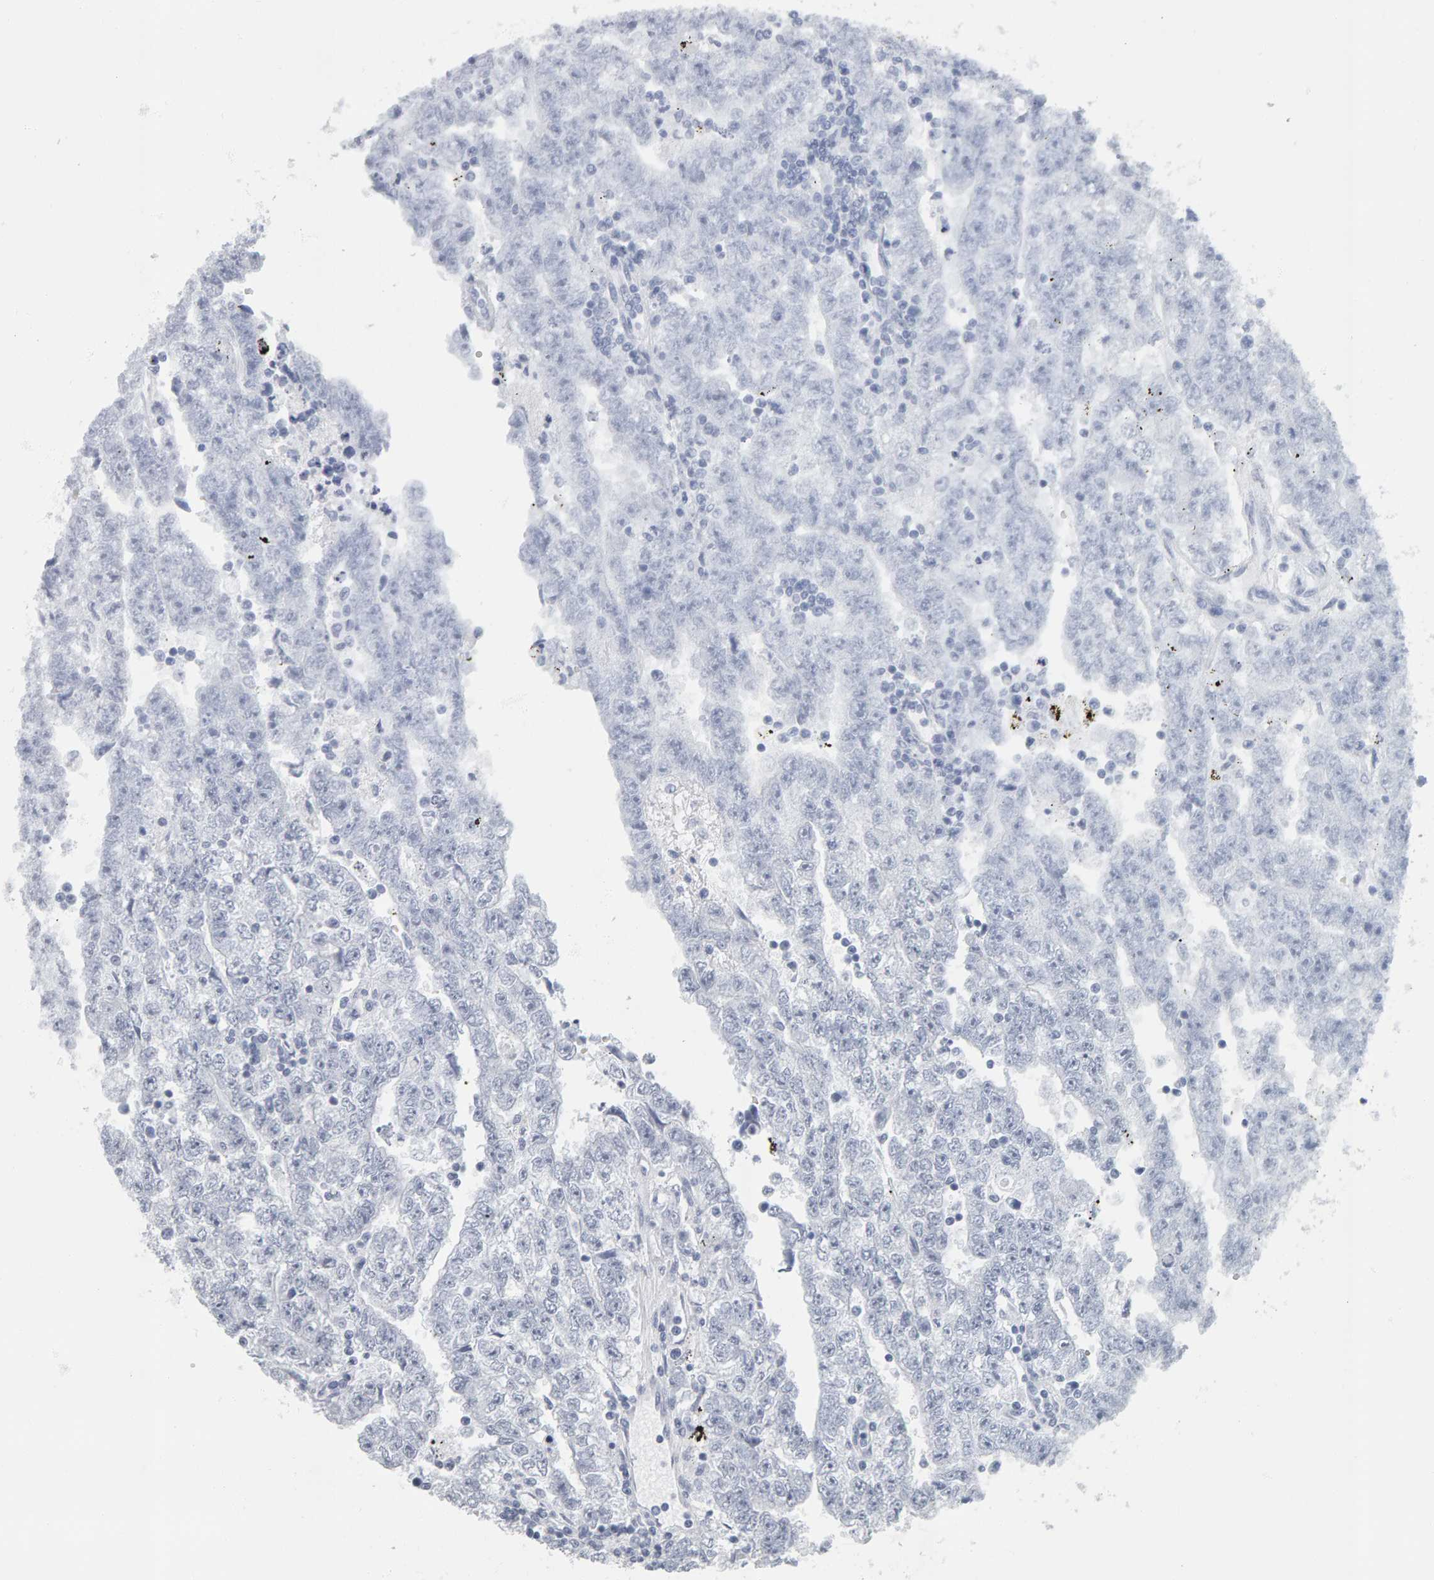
{"staining": {"intensity": "negative", "quantity": "none", "location": "none"}, "tissue": "testis cancer", "cell_type": "Tumor cells", "image_type": "cancer", "snomed": [{"axis": "morphology", "description": "Carcinoma, Embryonal, NOS"}, {"axis": "topography", "description": "Testis"}], "caption": "Testis embryonal carcinoma stained for a protein using immunohistochemistry reveals no staining tumor cells.", "gene": "SPACA3", "patient": {"sex": "male", "age": 25}}